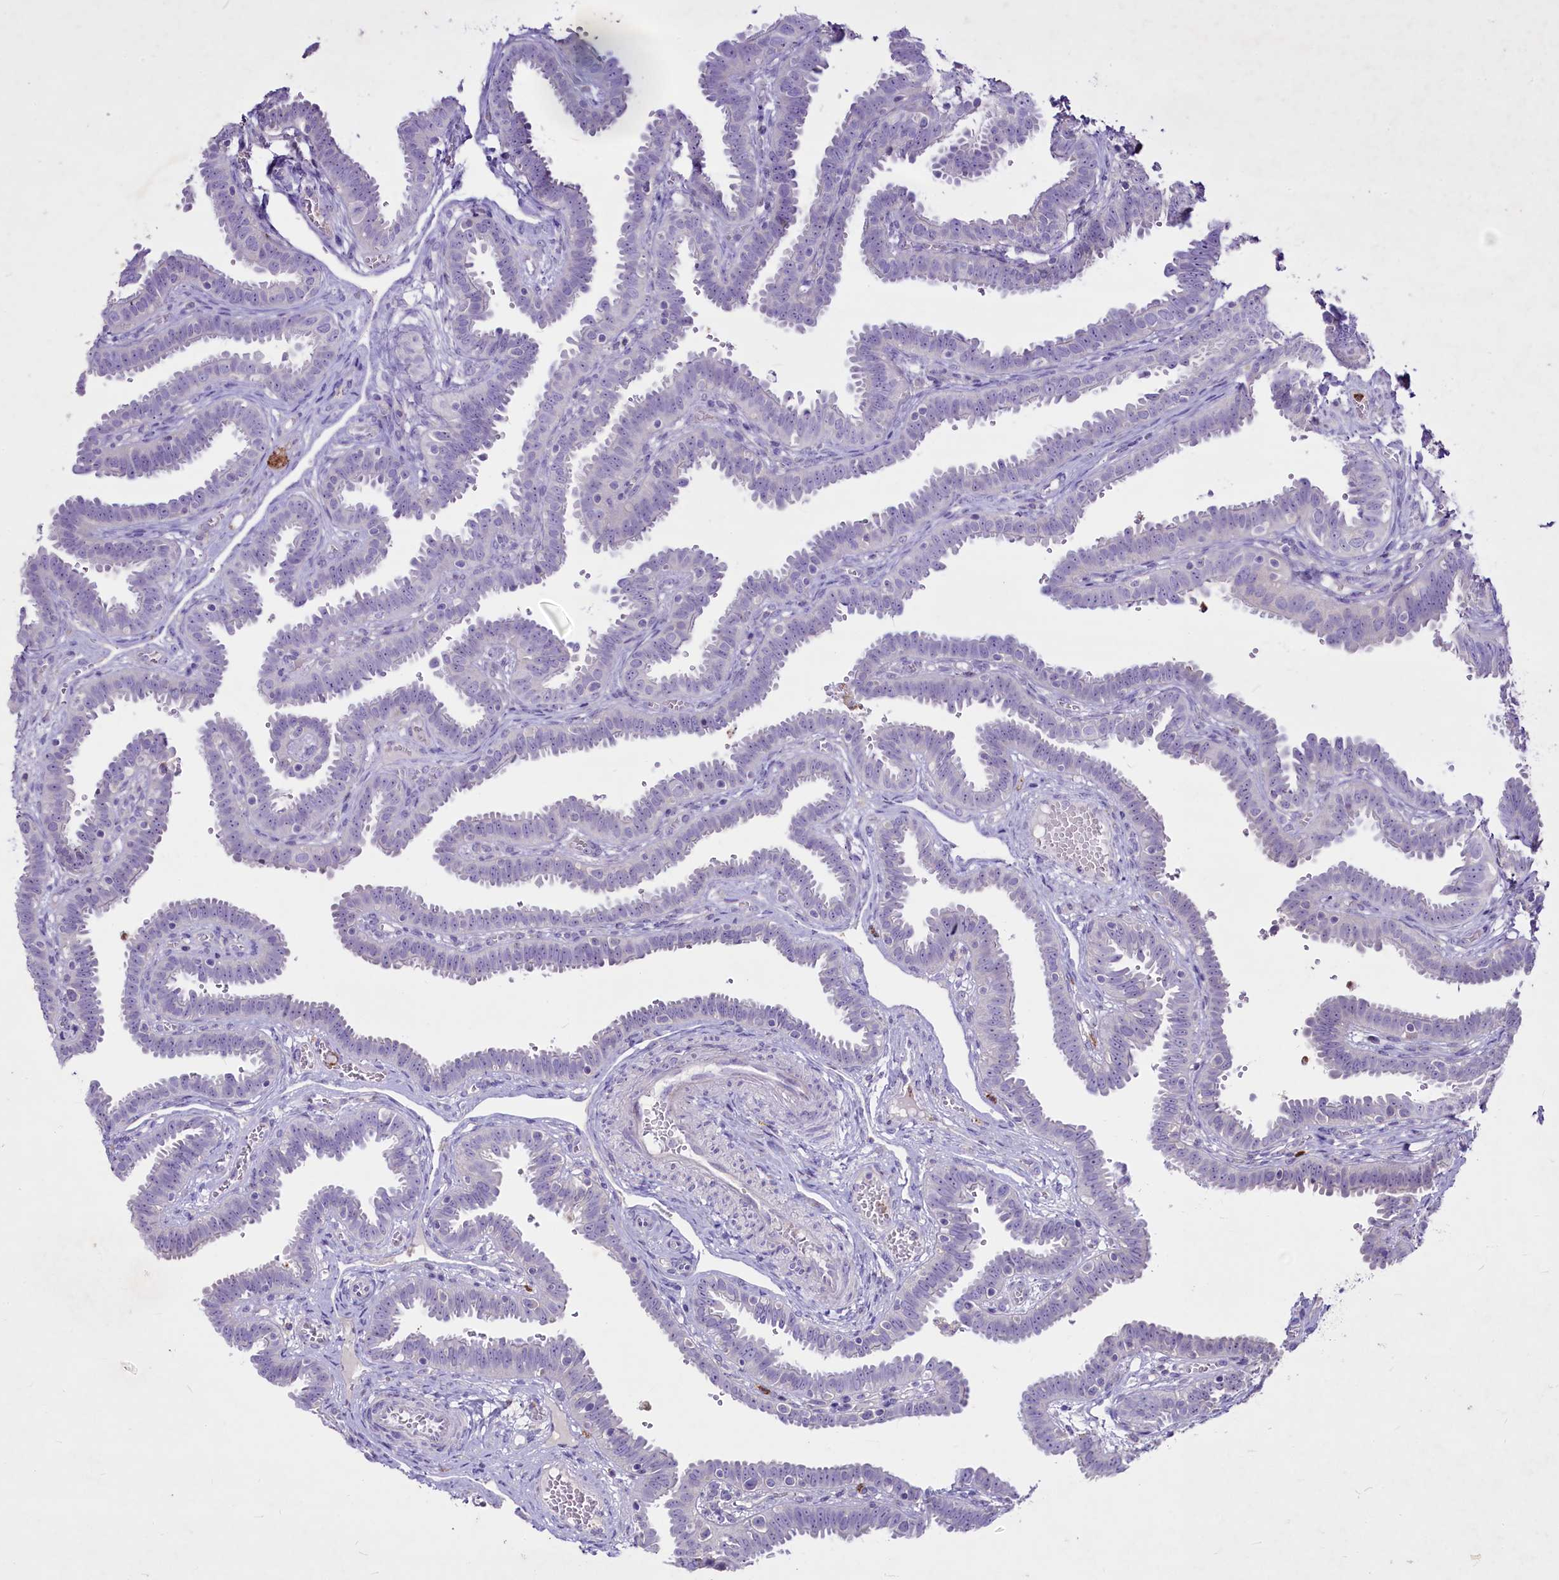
{"staining": {"intensity": "negative", "quantity": "none", "location": "none"}, "tissue": "fallopian tube", "cell_type": "Glandular cells", "image_type": "normal", "snomed": [{"axis": "morphology", "description": "Normal tissue, NOS"}, {"axis": "topography", "description": "Fallopian tube"}], "caption": "IHC photomicrograph of normal fallopian tube: fallopian tube stained with DAB exhibits no significant protein staining in glandular cells.", "gene": "FAM209B", "patient": {"sex": "female", "age": 37}}